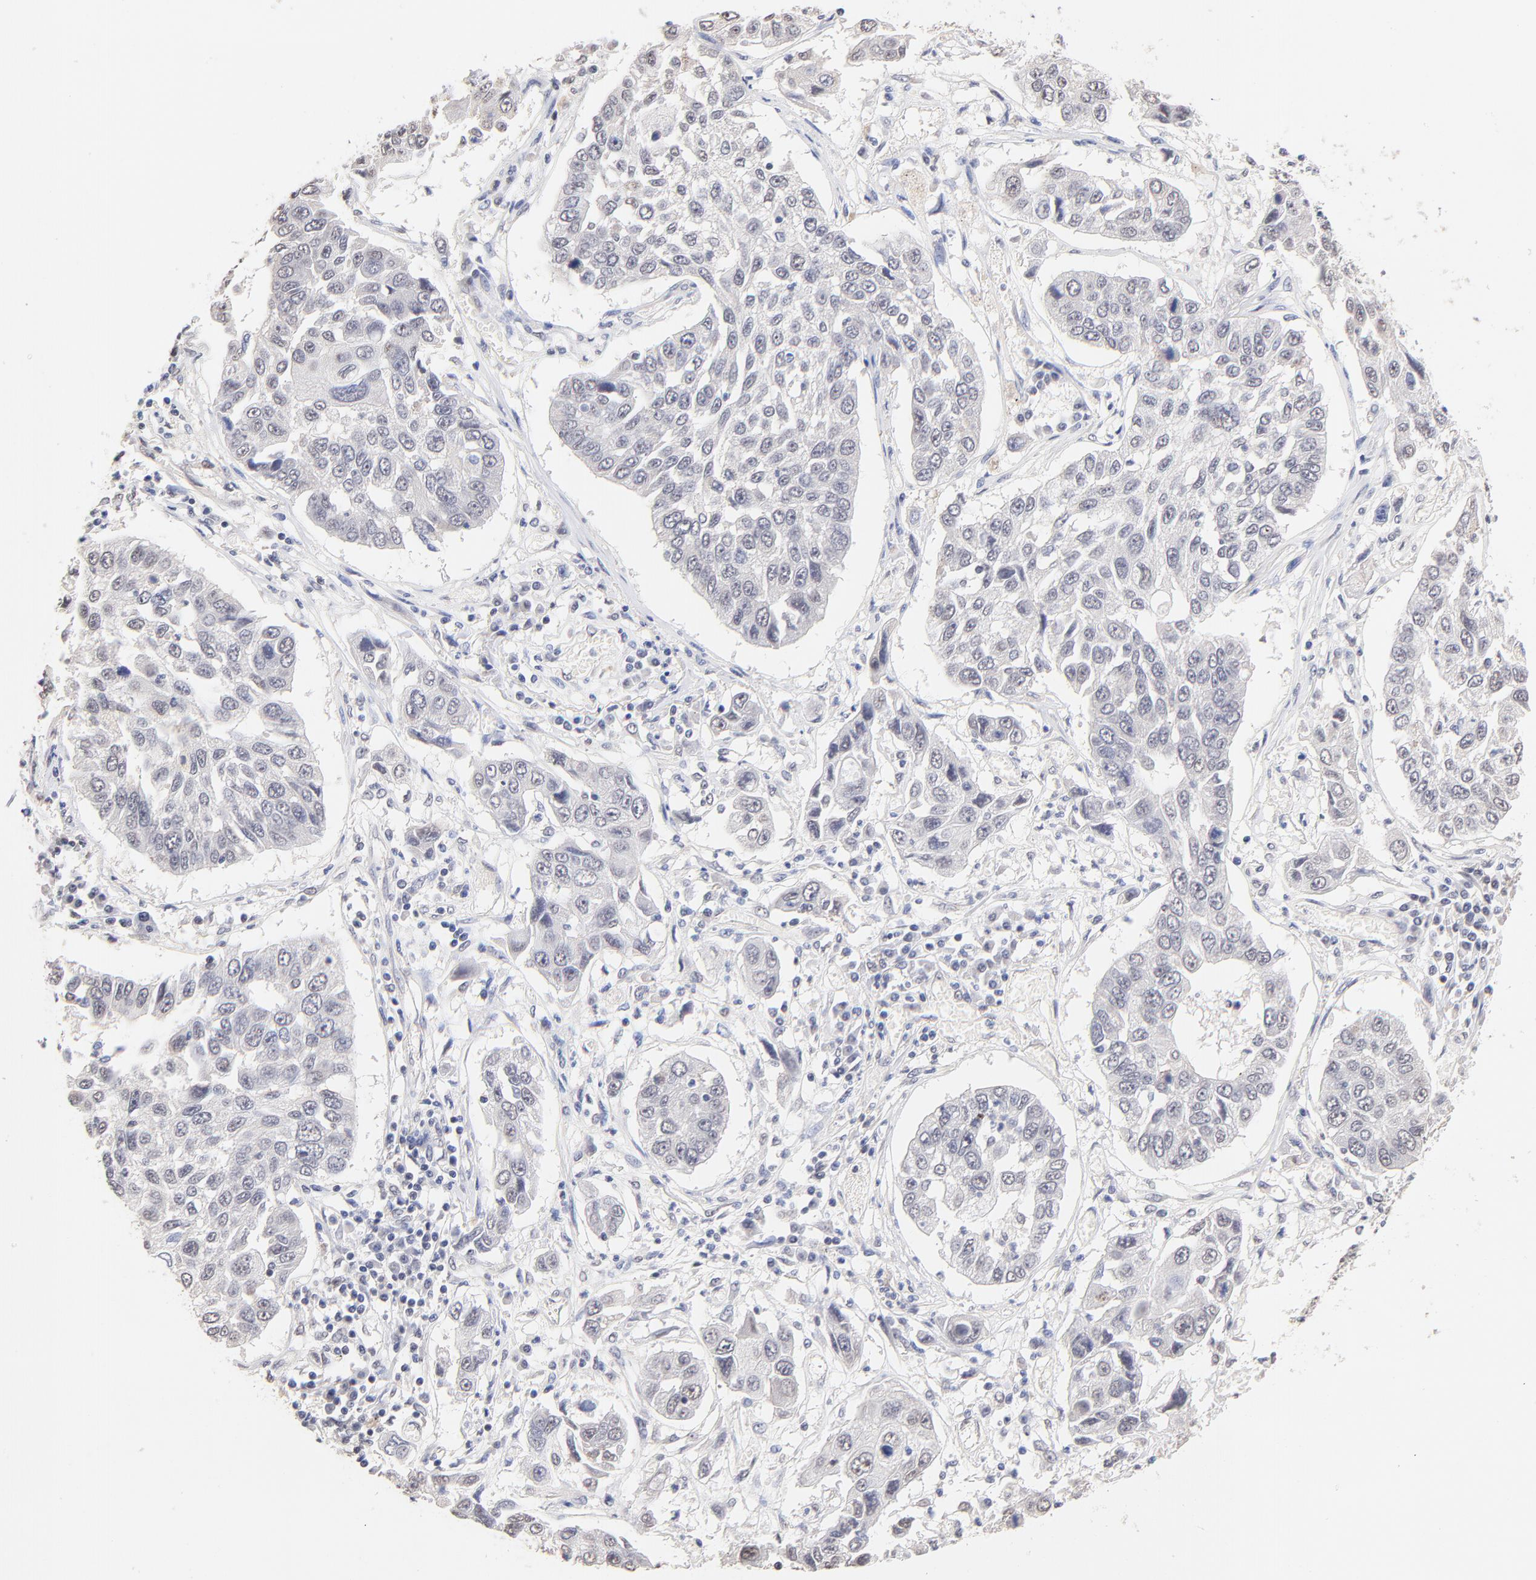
{"staining": {"intensity": "negative", "quantity": "none", "location": "none"}, "tissue": "lung cancer", "cell_type": "Tumor cells", "image_type": "cancer", "snomed": [{"axis": "morphology", "description": "Squamous cell carcinoma, NOS"}, {"axis": "topography", "description": "Lung"}], "caption": "Tumor cells are negative for protein expression in human lung cancer (squamous cell carcinoma). The staining is performed using DAB brown chromogen with nuclei counter-stained in using hematoxylin.", "gene": "RIBC2", "patient": {"sex": "male", "age": 71}}